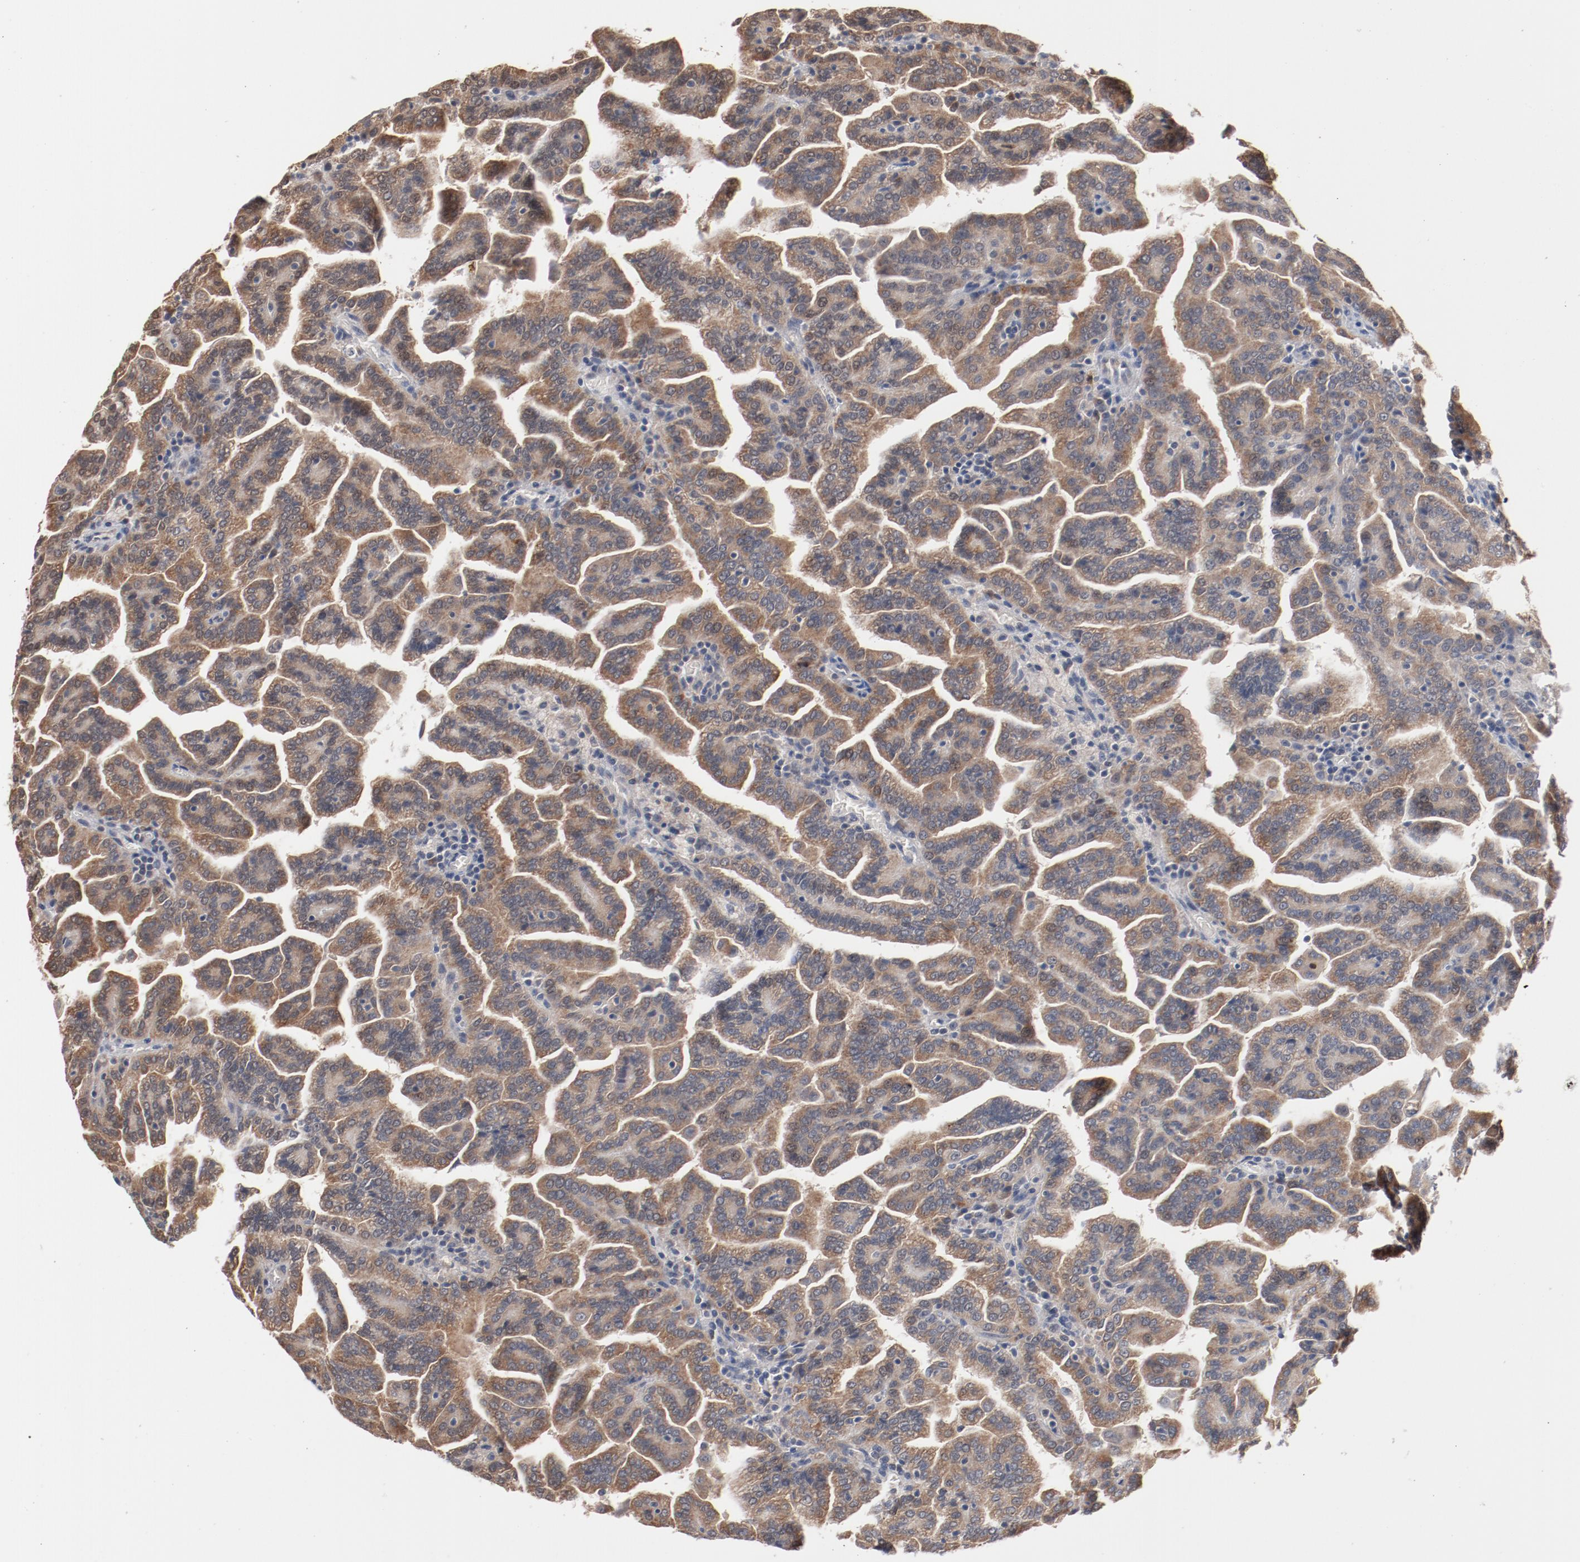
{"staining": {"intensity": "moderate", "quantity": ">75%", "location": "cytoplasmic/membranous"}, "tissue": "renal cancer", "cell_type": "Tumor cells", "image_type": "cancer", "snomed": [{"axis": "morphology", "description": "Adenocarcinoma, NOS"}, {"axis": "topography", "description": "Kidney"}], "caption": "The immunohistochemical stain shows moderate cytoplasmic/membranous staining in tumor cells of adenocarcinoma (renal) tissue. Using DAB (brown) and hematoxylin (blue) stains, captured at high magnification using brightfield microscopy.", "gene": "RNASE11", "patient": {"sex": "male", "age": 61}}